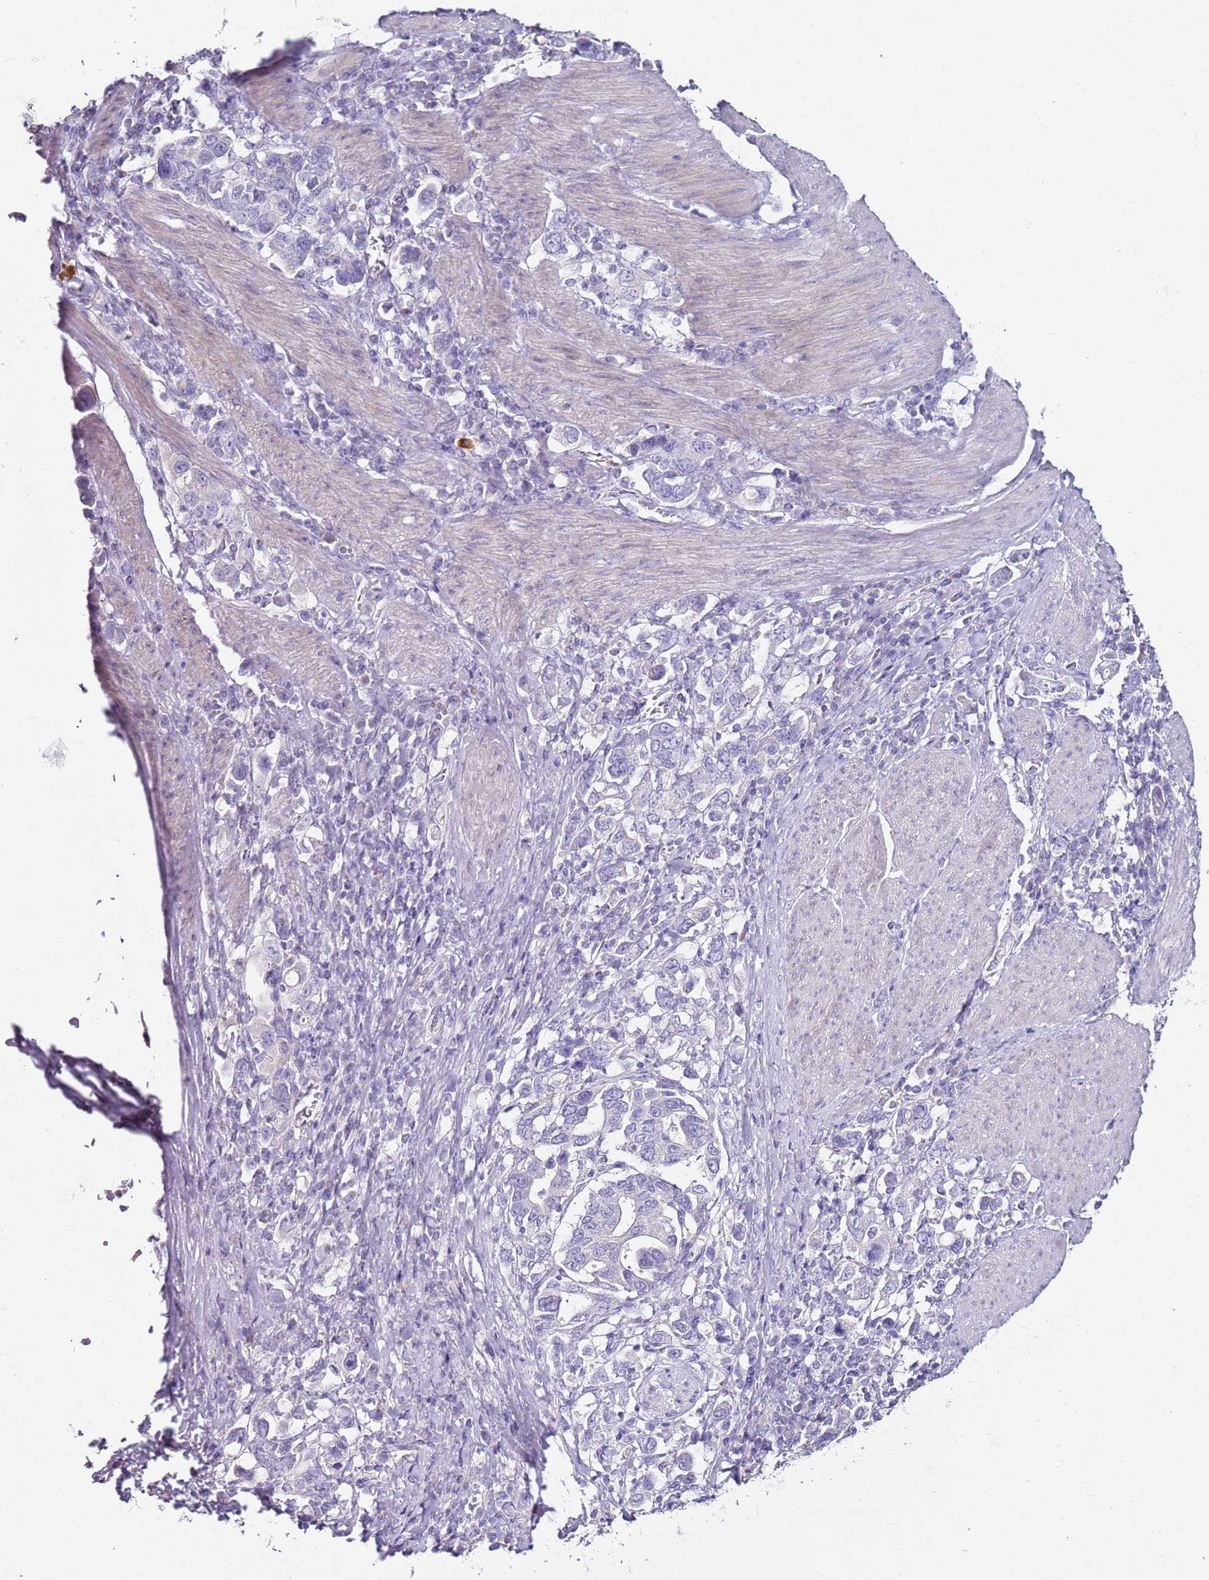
{"staining": {"intensity": "negative", "quantity": "none", "location": "none"}, "tissue": "stomach cancer", "cell_type": "Tumor cells", "image_type": "cancer", "snomed": [{"axis": "morphology", "description": "Adenocarcinoma, NOS"}, {"axis": "topography", "description": "Stomach, upper"}, {"axis": "topography", "description": "Stomach"}], "caption": "Protein analysis of stomach cancer demonstrates no significant expression in tumor cells.", "gene": "MYBPC3", "patient": {"sex": "male", "age": 62}}